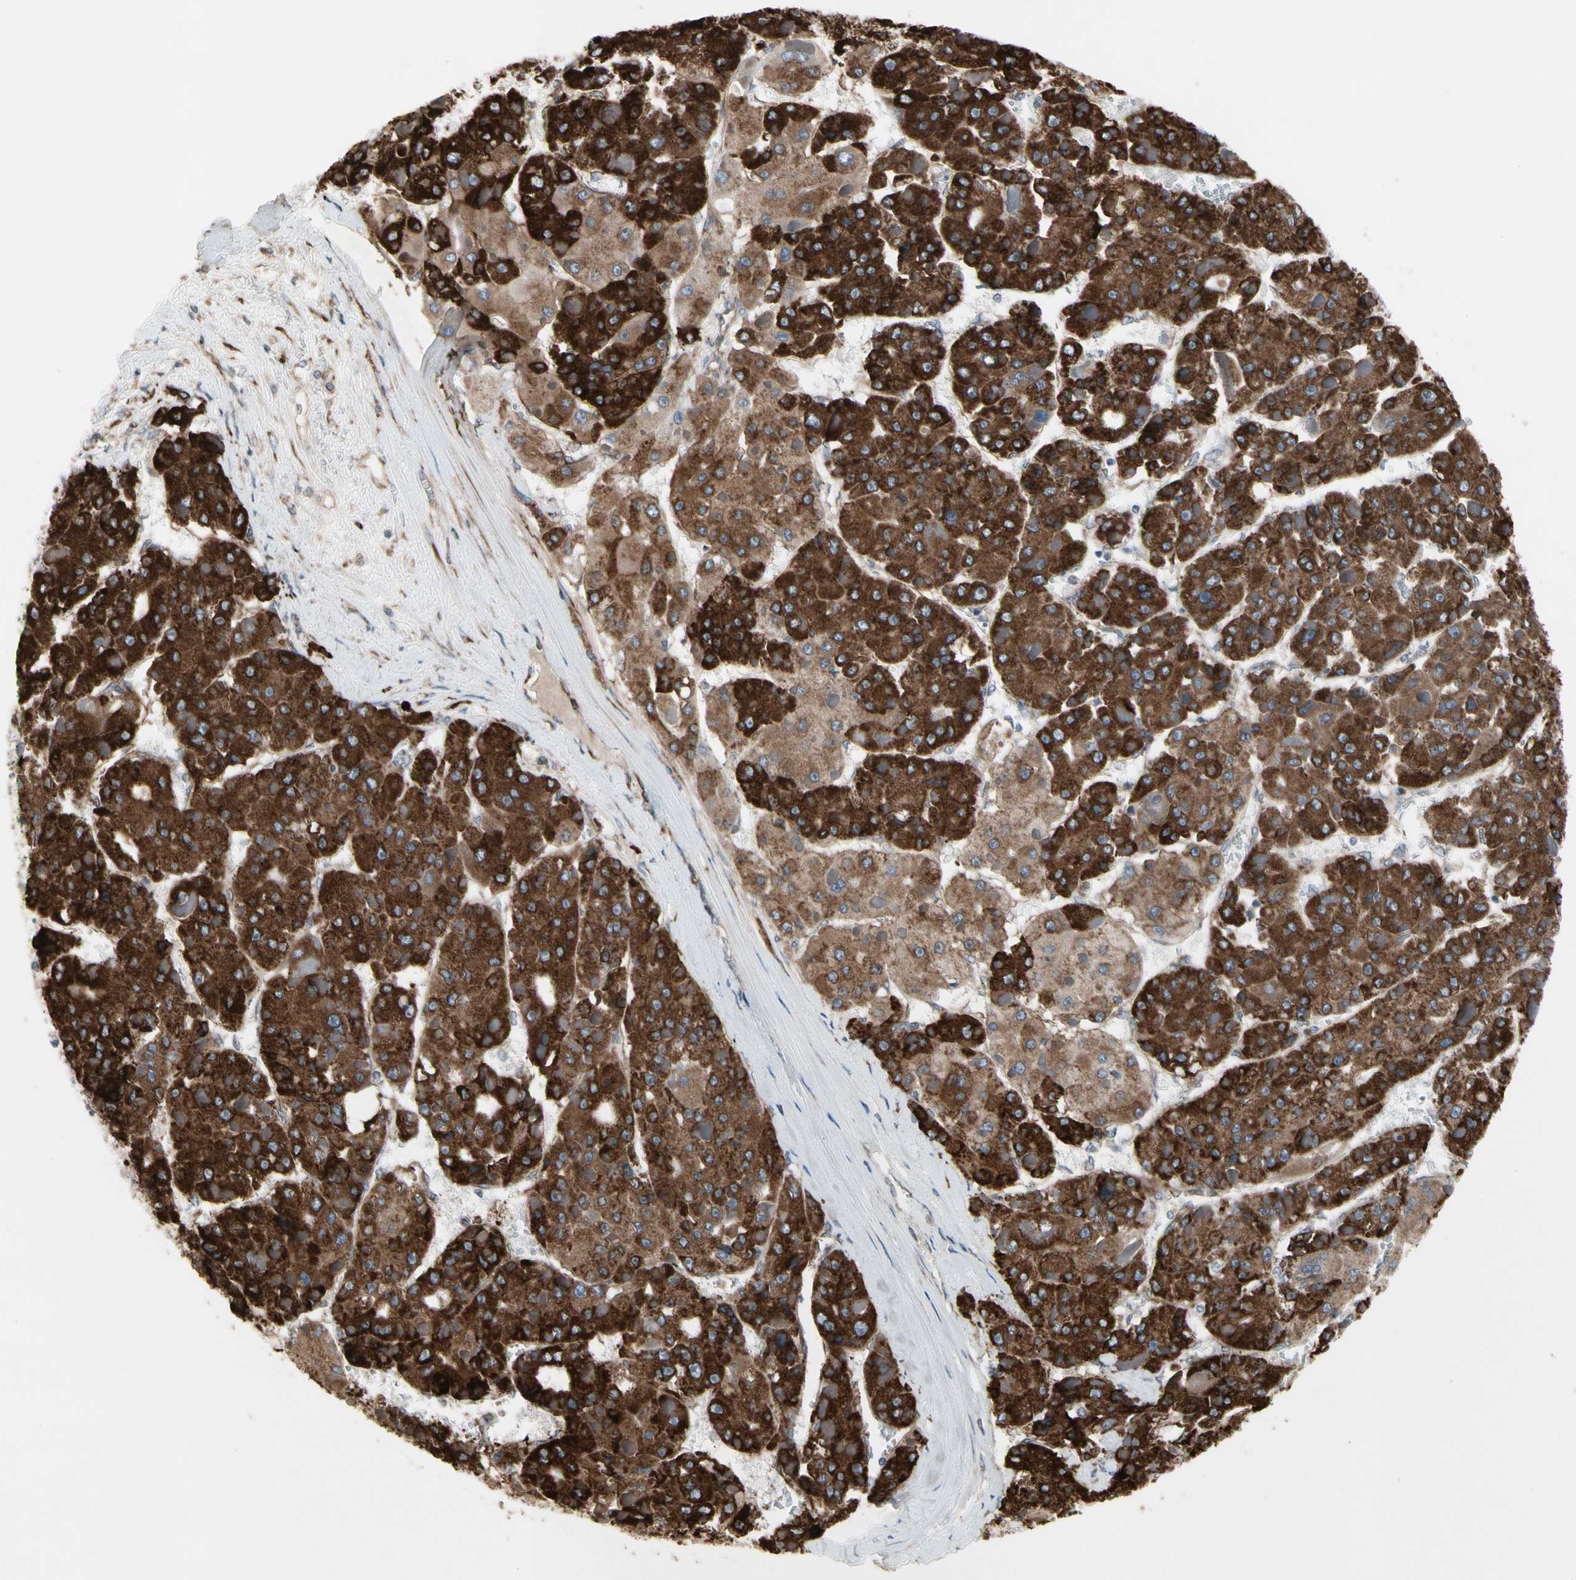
{"staining": {"intensity": "strong", "quantity": ">75%", "location": "cytoplasmic/membranous"}, "tissue": "liver cancer", "cell_type": "Tumor cells", "image_type": "cancer", "snomed": [{"axis": "morphology", "description": "Carcinoma, Hepatocellular, NOS"}, {"axis": "topography", "description": "Liver"}], "caption": "IHC (DAB) staining of liver hepatocellular carcinoma demonstrates strong cytoplasmic/membranous protein positivity in approximately >75% of tumor cells. The staining was performed using DAB, with brown indicating positive protein expression. Nuclei are stained blue with hematoxylin.", "gene": "SLC39A9", "patient": {"sex": "female", "age": 73}}